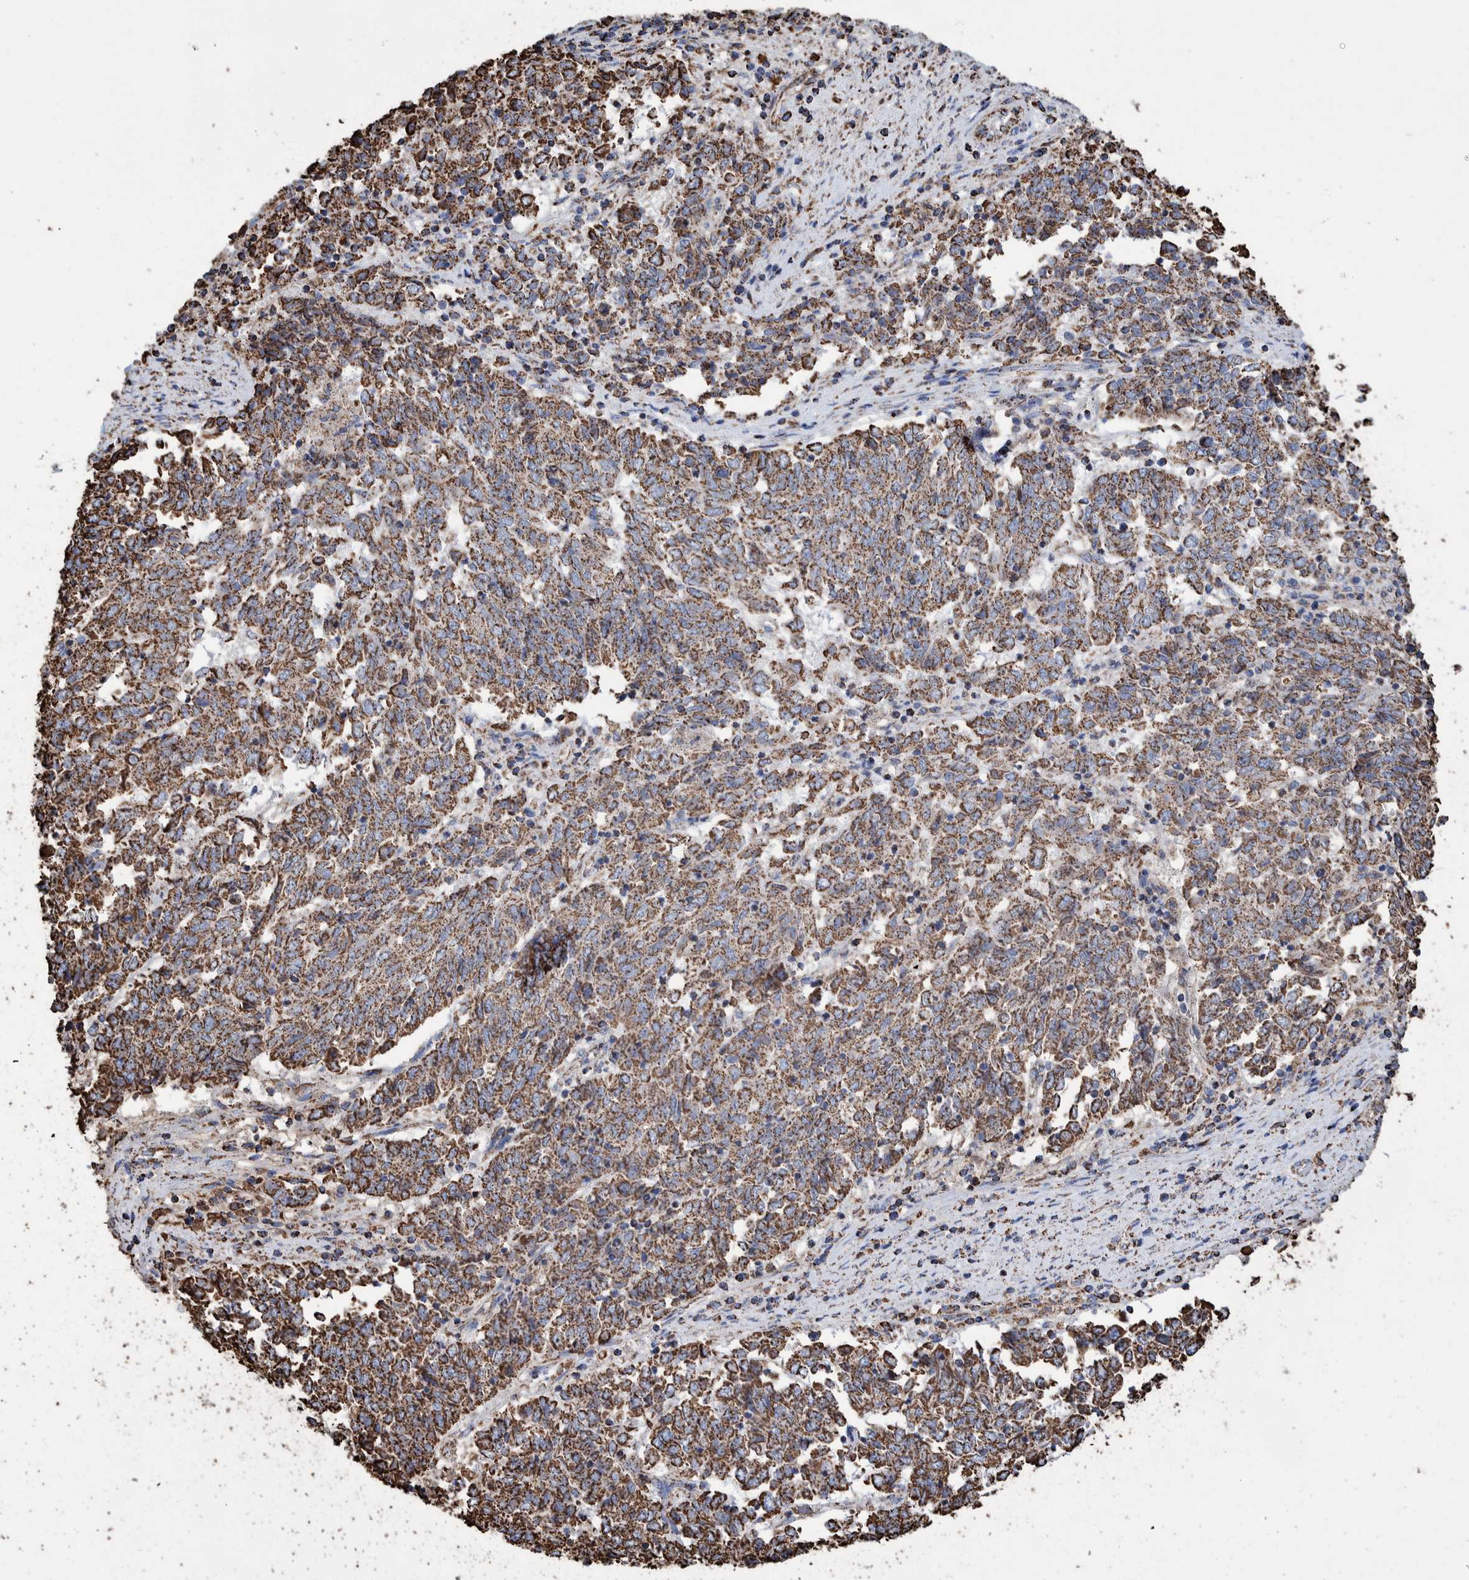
{"staining": {"intensity": "strong", "quantity": ">75%", "location": "cytoplasmic/membranous"}, "tissue": "endometrial cancer", "cell_type": "Tumor cells", "image_type": "cancer", "snomed": [{"axis": "morphology", "description": "Adenocarcinoma, NOS"}, {"axis": "topography", "description": "Endometrium"}], "caption": "Immunohistochemical staining of adenocarcinoma (endometrial) demonstrates high levels of strong cytoplasmic/membranous protein expression in about >75% of tumor cells.", "gene": "VPS26C", "patient": {"sex": "female", "age": 80}}